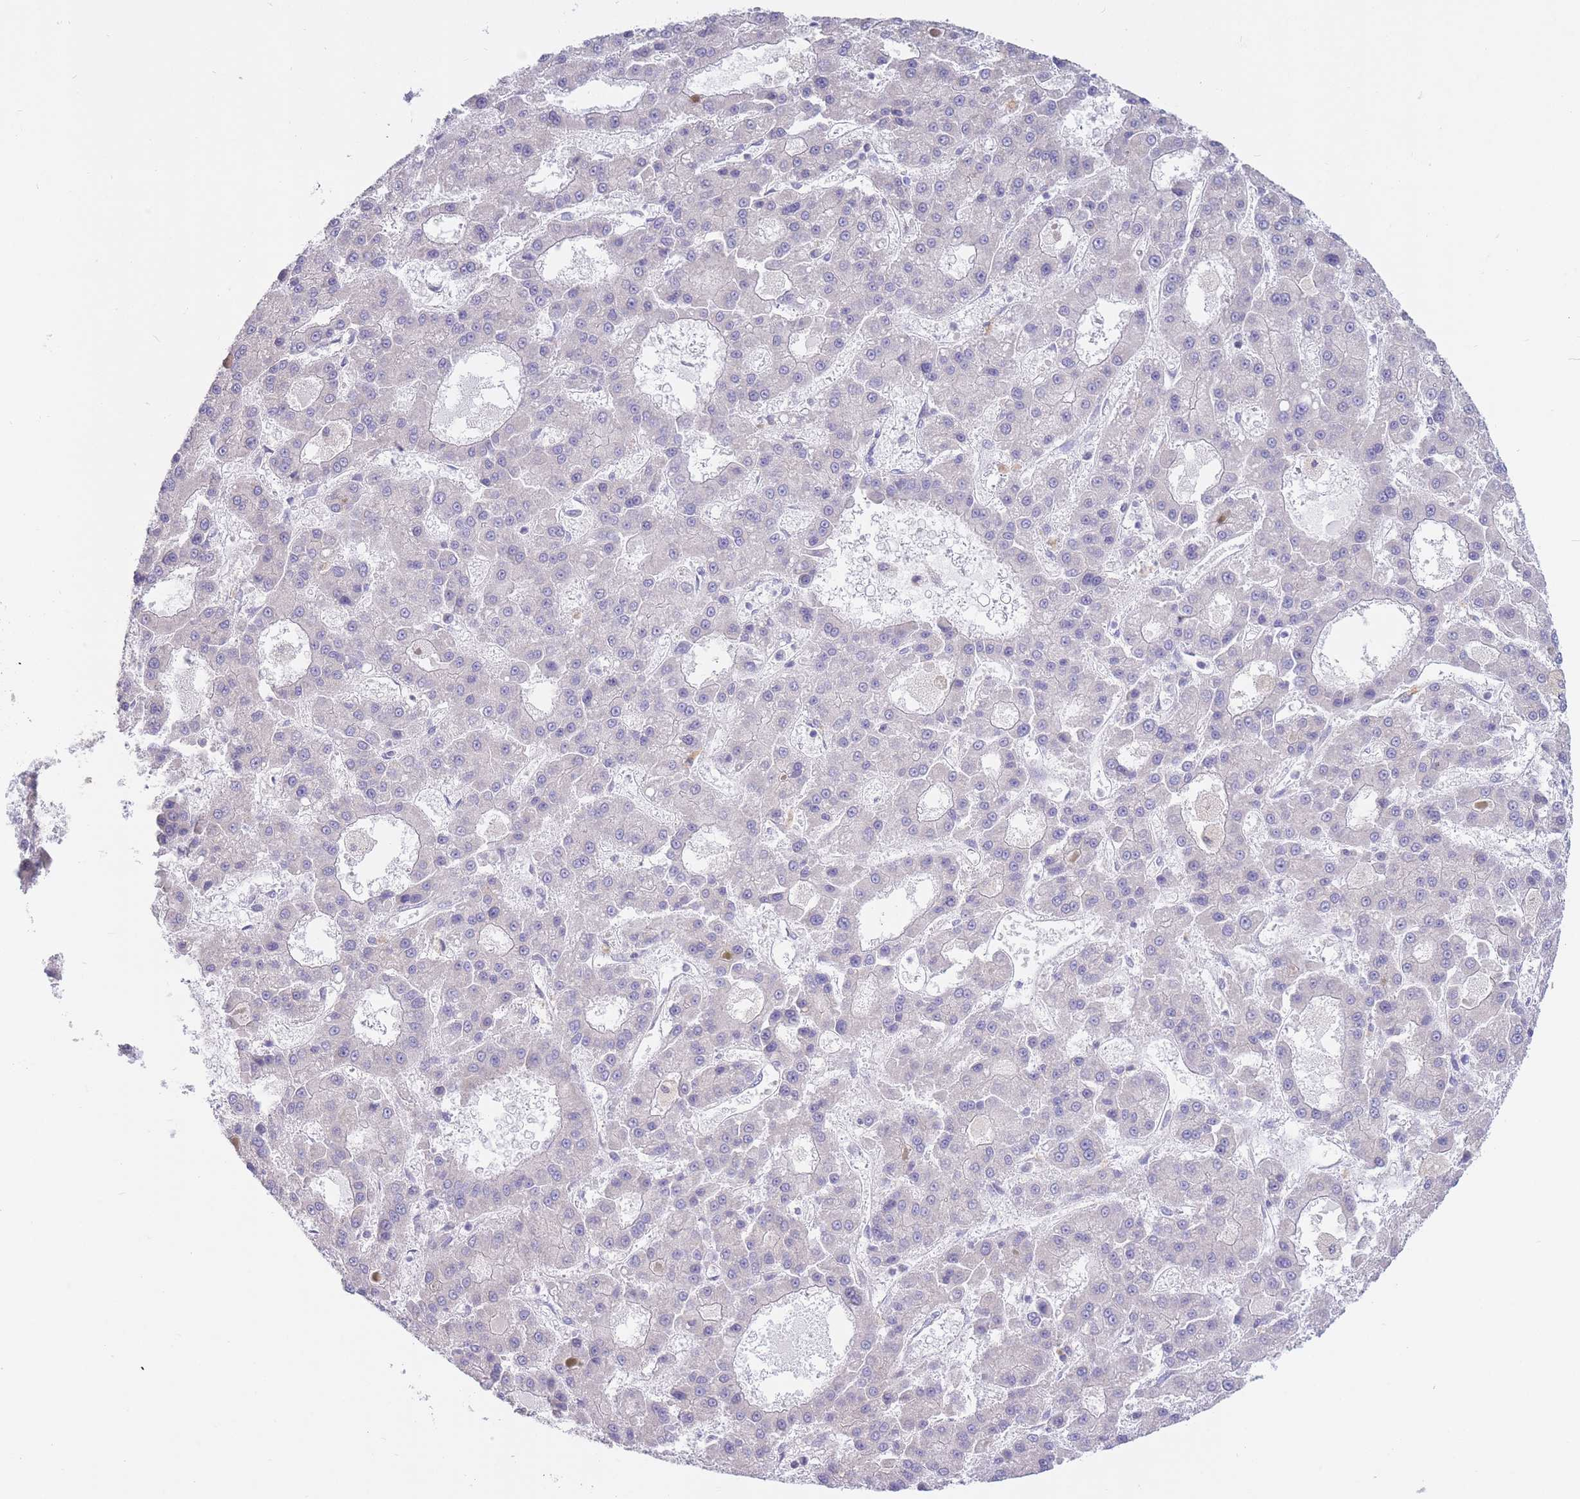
{"staining": {"intensity": "negative", "quantity": "none", "location": "none"}, "tissue": "liver cancer", "cell_type": "Tumor cells", "image_type": "cancer", "snomed": [{"axis": "morphology", "description": "Carcinoma, Hepatocellular, NOS"}, {"axis": "topography", "description": "Liver"}], "caption": "Liver cancer was stained to show a protein in brown. There is no significant staining in tumor cells.", "gene": "ALS2CL", "patient": {"sex": "male", "age": 70}}